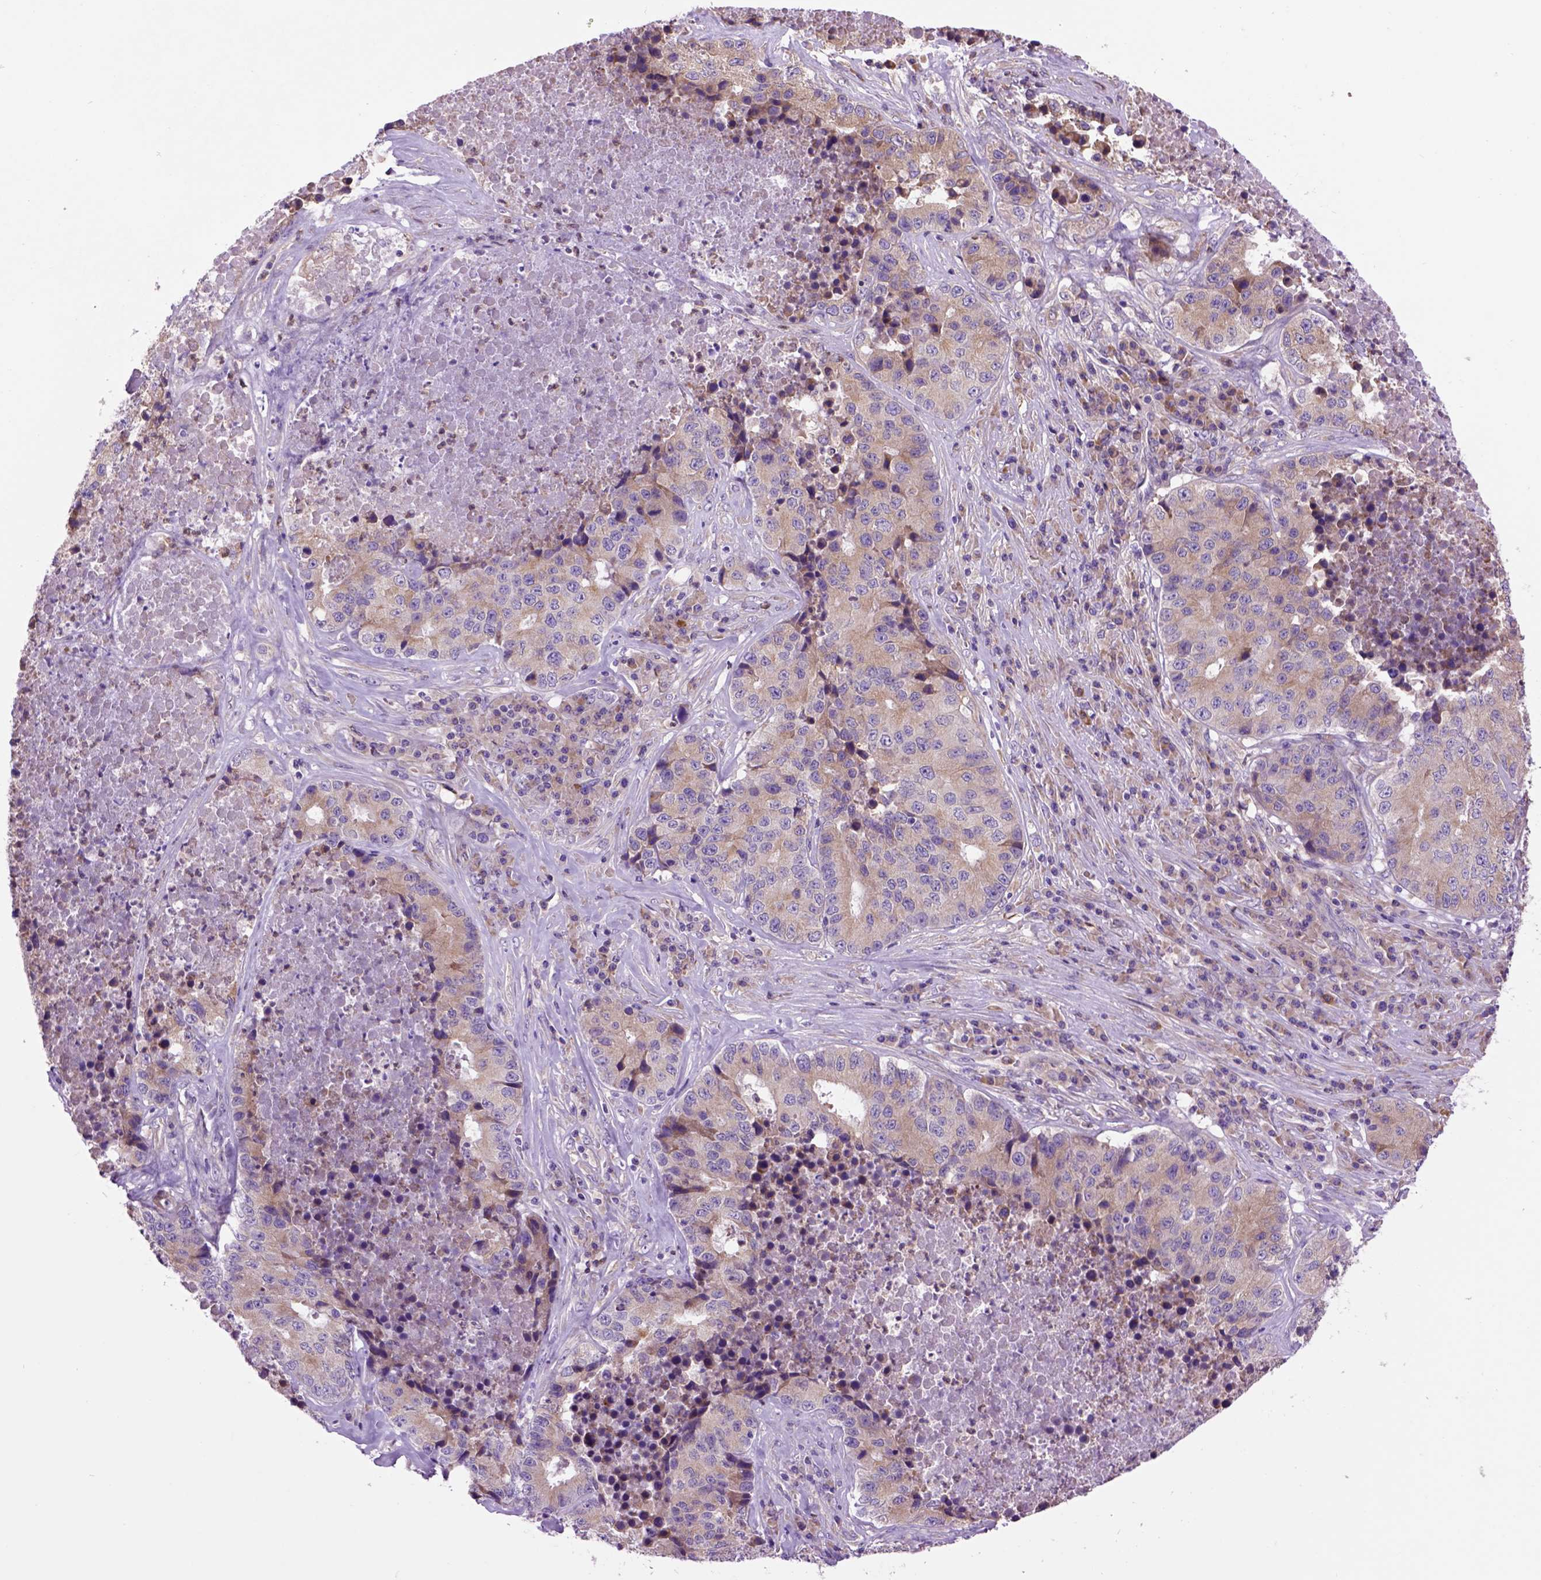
{"staining": {"intensity": "weak", "quantity": ">75%", "location": "cytoplasmic/membranous"}, "tissue": "stomach cancer", "cell_type": "Tumor cells", "image_type": "cancer", "snomed": [{"axis": "morphology", "description": "Adenocarcinoma, NOS"}, {"axis": "topography", "description": "Stomach"}], "caption": "The histopathology image displays immunohistochemical staining of stomach adenocarcinoma. There is weak cytoplasmic/membranous staining is identified in about >75% of tumor cells.", "gene": "PIAS3", "patient": {"sex": "male", "age": 71}}